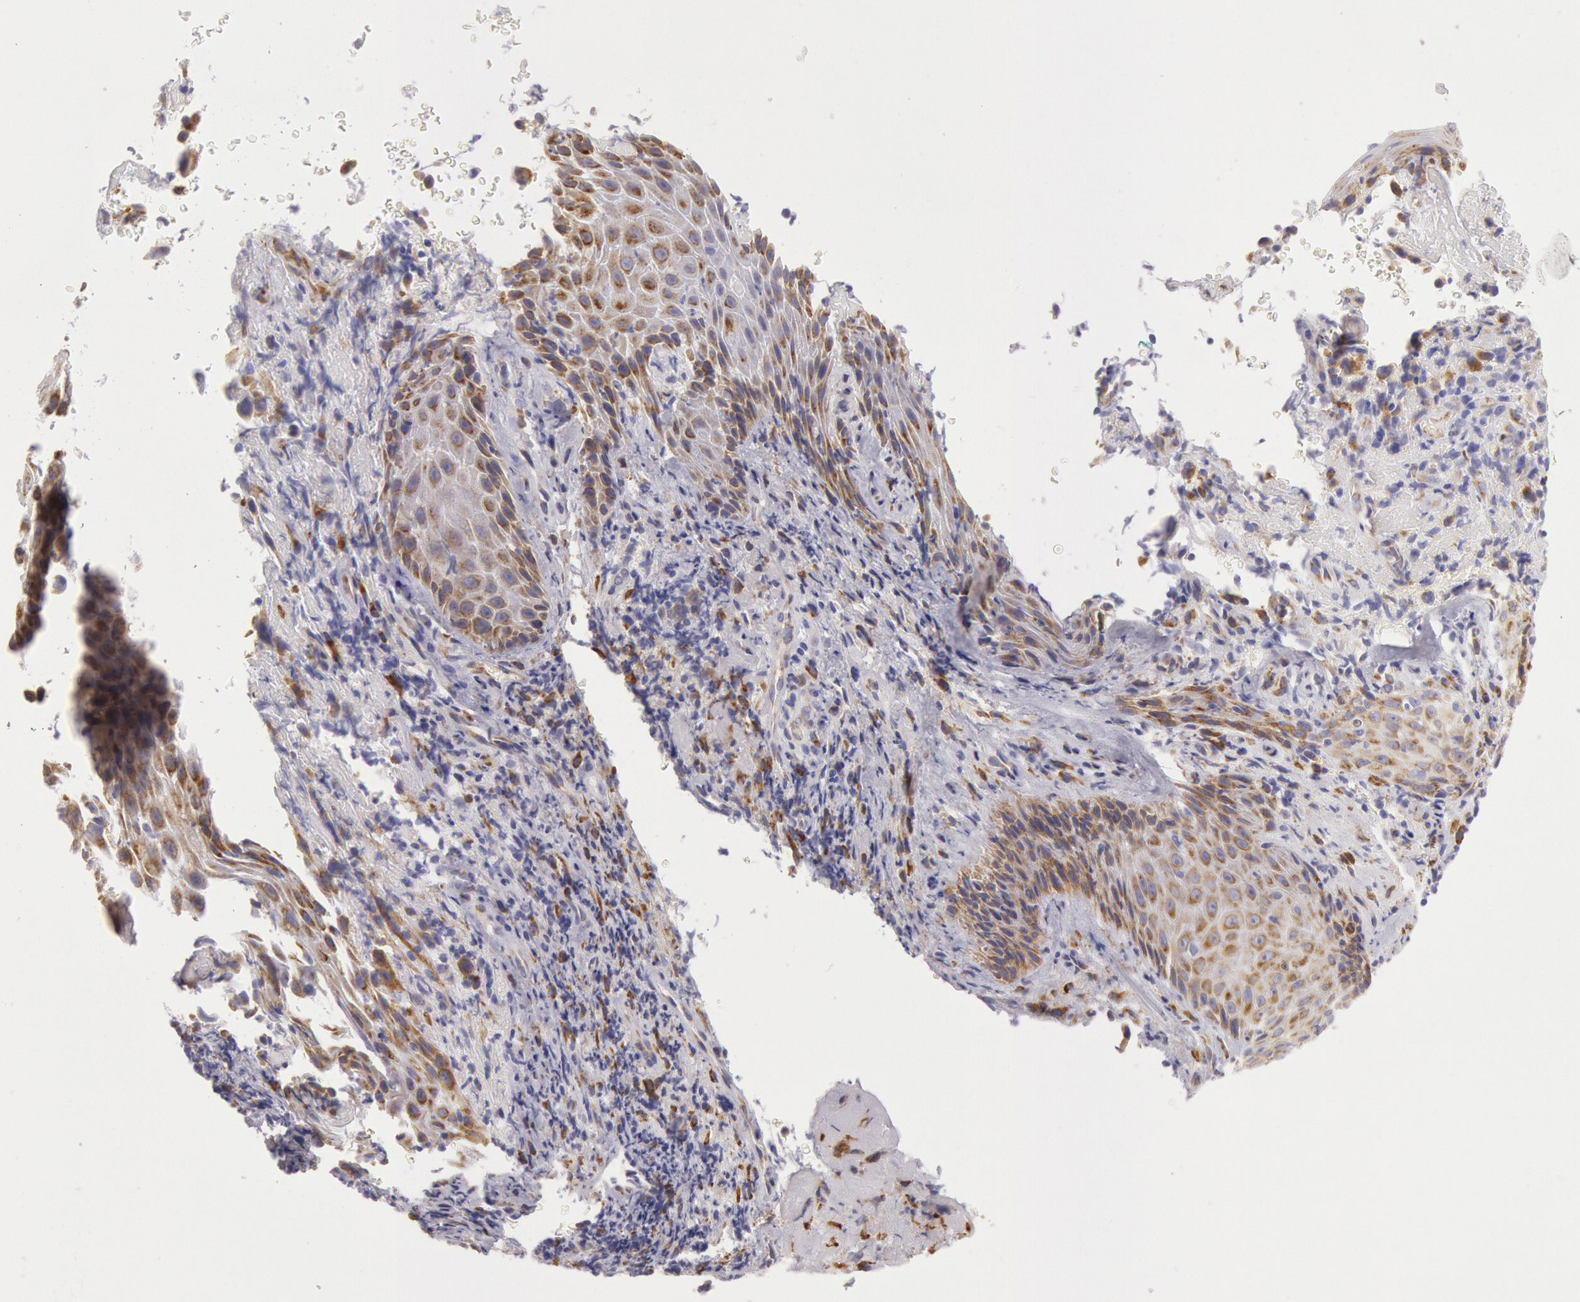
{"staining": {"intensity": "weak", "quantity": ">75%", "location": "cytoplasmic/membranous"}, "tissue": "melanoma", "cell_type": "Tumor cells", "image_type": "cancer", "snomed": [{"axis": "morphology", "description": "Malignant melanoma, NOS"}, {"axis": "topography", "description": "Skin"}], "caption": "A high-resolution histopathology image shows IHC staining of malignant melanoma, which shows weak cytoplasmic/membranous staining in about >75% of tumor cells. Immunohistochemistry stains the protein of interest in brown and the nuclei are stained blue.", "gene": "CIDEB", "patient": {"sex": "male", "age": 75}}